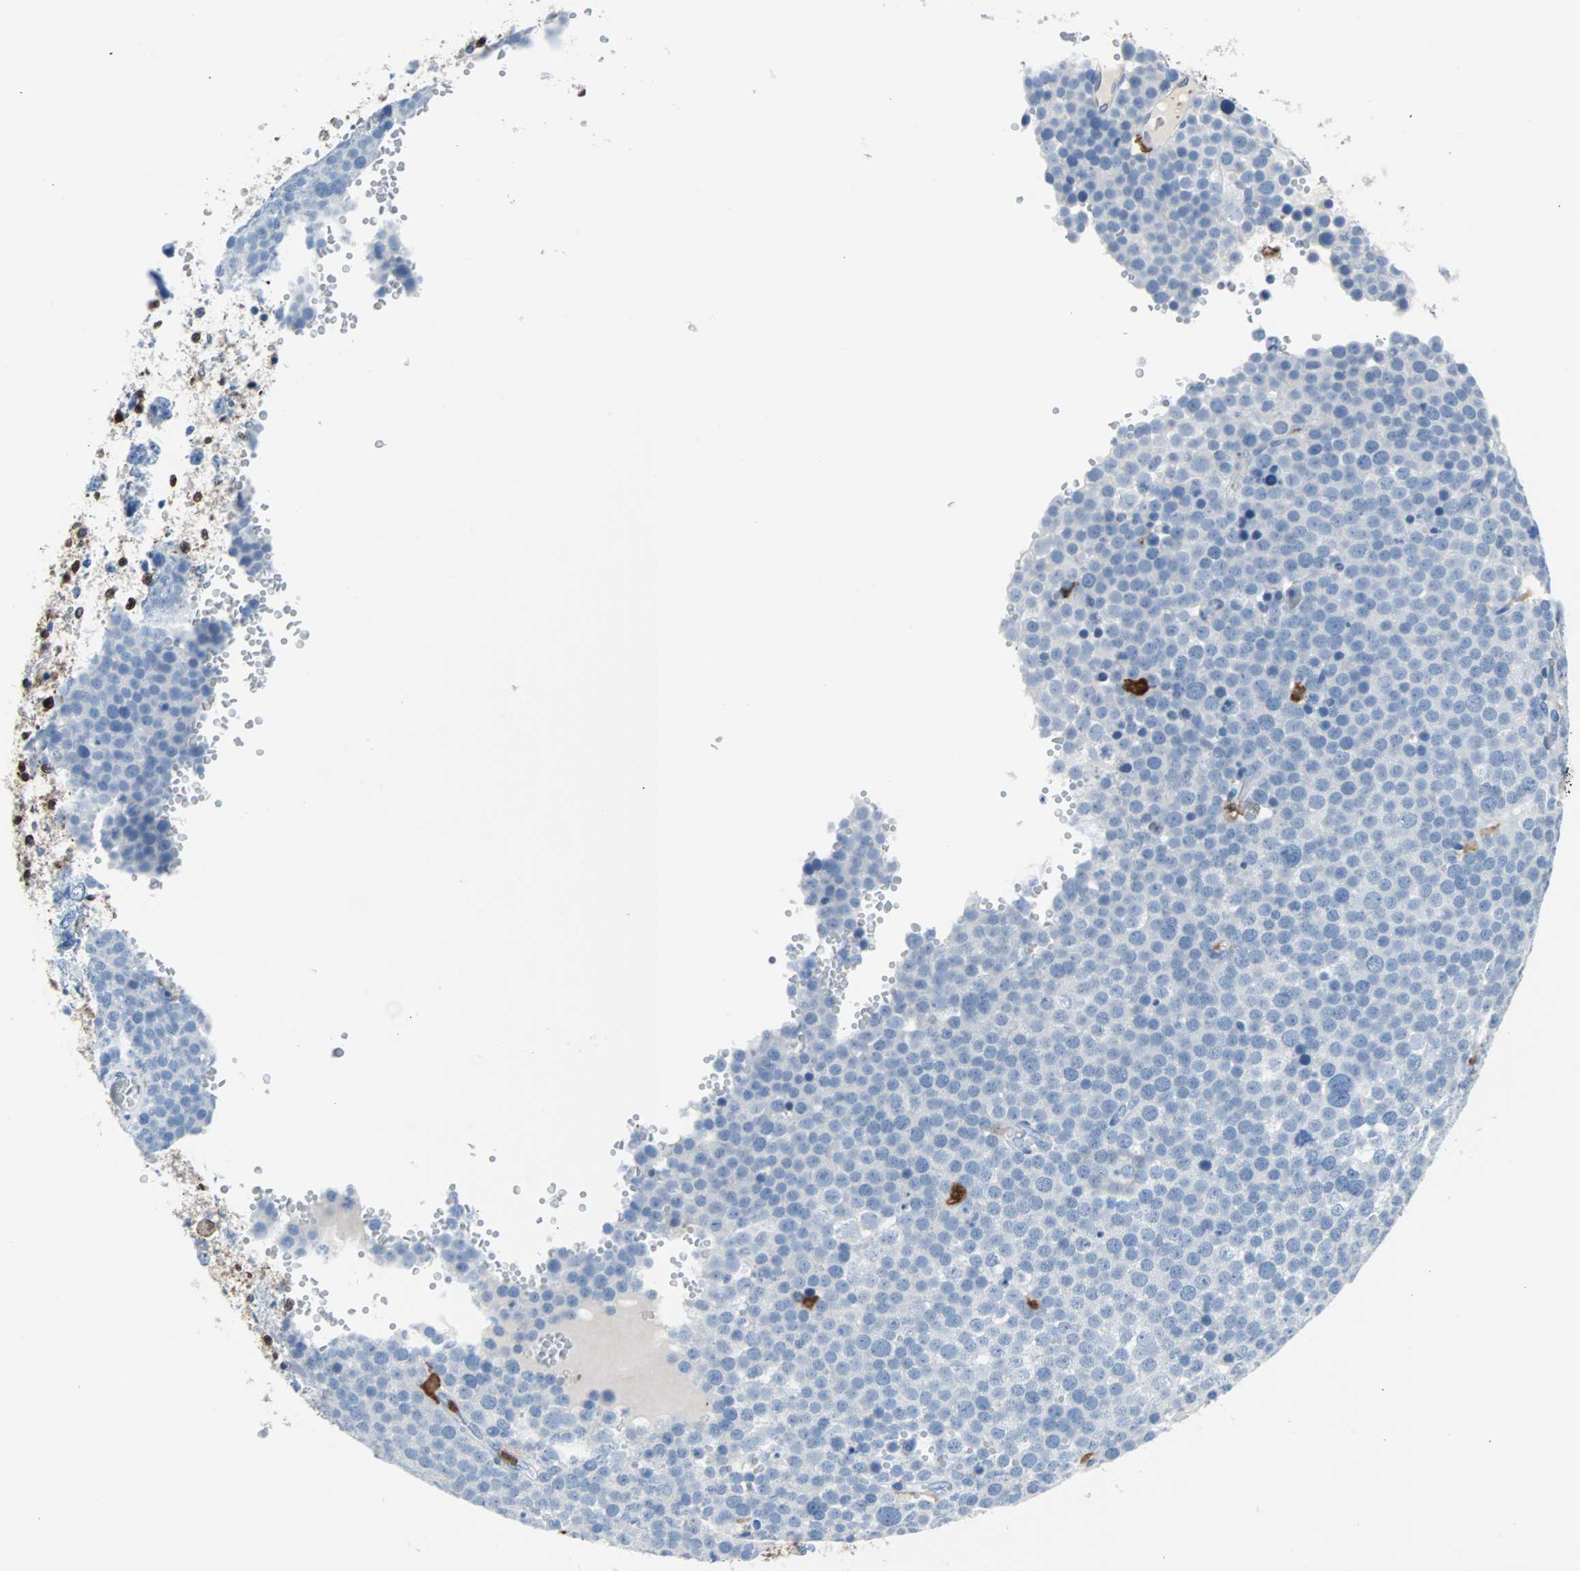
{"staining": {"intensity": "negative", "quantity": "none", "location": "none"}, "tissue": "testis cancer", "cell_type": "Tumor cells", "image_type": "cancer", "snomed": [{"axis": "morphology", "description": "Seminoma, NOS"}, {"axis": "topography", "description": "Testis"}], "caption": "Tumor cells are negative for brown protein staining in seminoma (testis).", "gene": "SYK", "patient": {"sex": "male", "age": 71}}